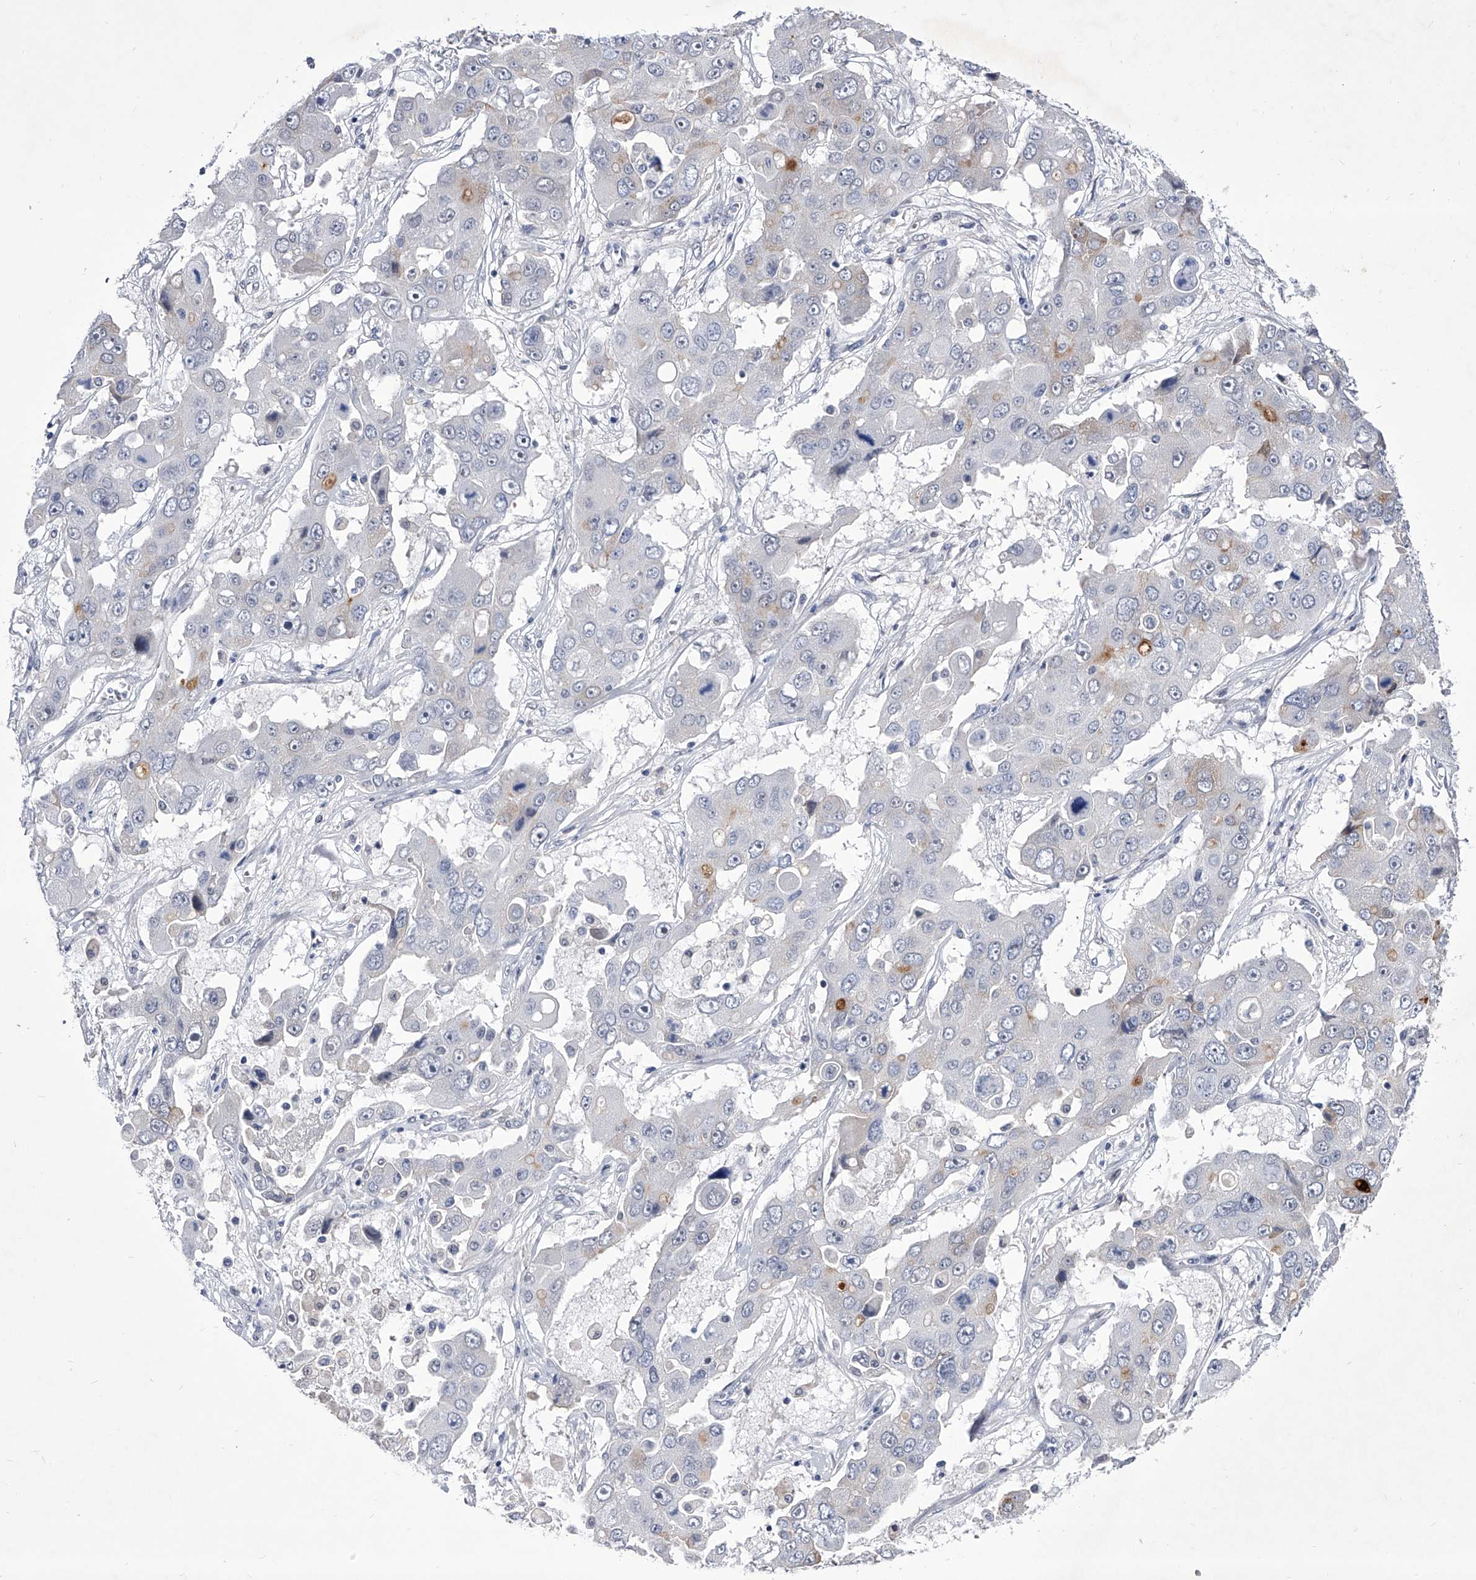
{"staining": {"intensity": "negative", "quantity": "none", "location": "none"}, "tissue": "liver cancer", "cell_type": "Tumor cells", "image_type": "cancer", "snomed": [{"axis": "morphology", "description": "Cholangiocarcinoma"}, {"axis": "topography", "description": "Liver"}], "caption": "DAB (3,3'-diaminobenzidine) immunohistochemical staining of liver cancer demonstrates no significant staining in tumor cells. (Brightfield microscopy of DAB immunohistochemistry (IHC) at high magnification).", "gene": "CRISP2", "patient": {"sex": "male", "age": 67}}